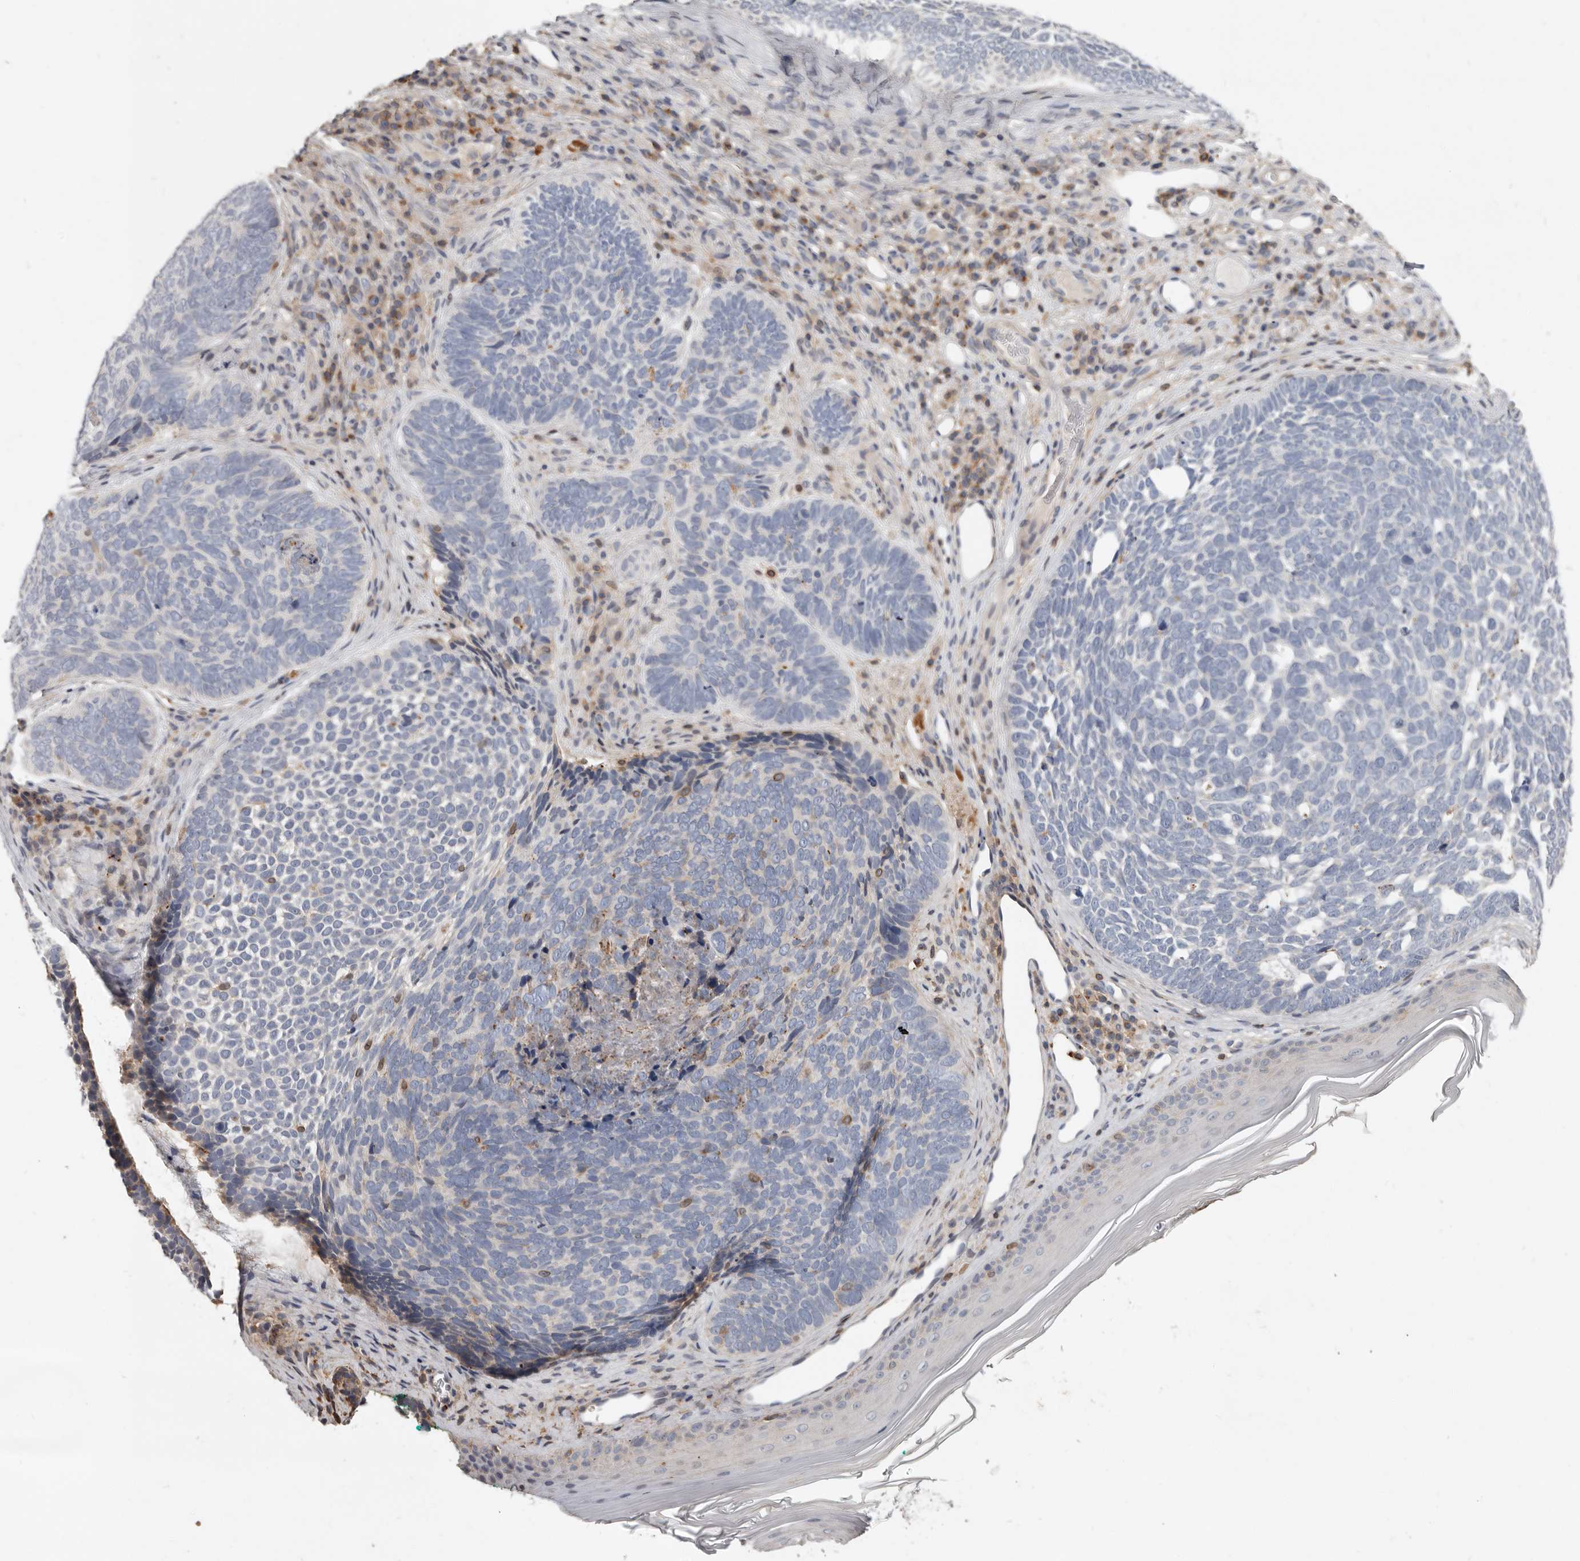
{"staining": {"intensity": "negative", "quantity": "none", "location": "none"}, "tissue": "skin cancer", "cell_type": "Tumor cells", "image_type": "cancer", "snomed": [{"axis": "morphology", "description": "Basal cell carcinoma"}, {"axis": "topography", "description": "Skin"}], "caption": "Tumor cells are negative for protein expression in human skin basal cell carcinoma.", "gene": "KIF26B", "patient": {"sex": "female", "age": 85}}